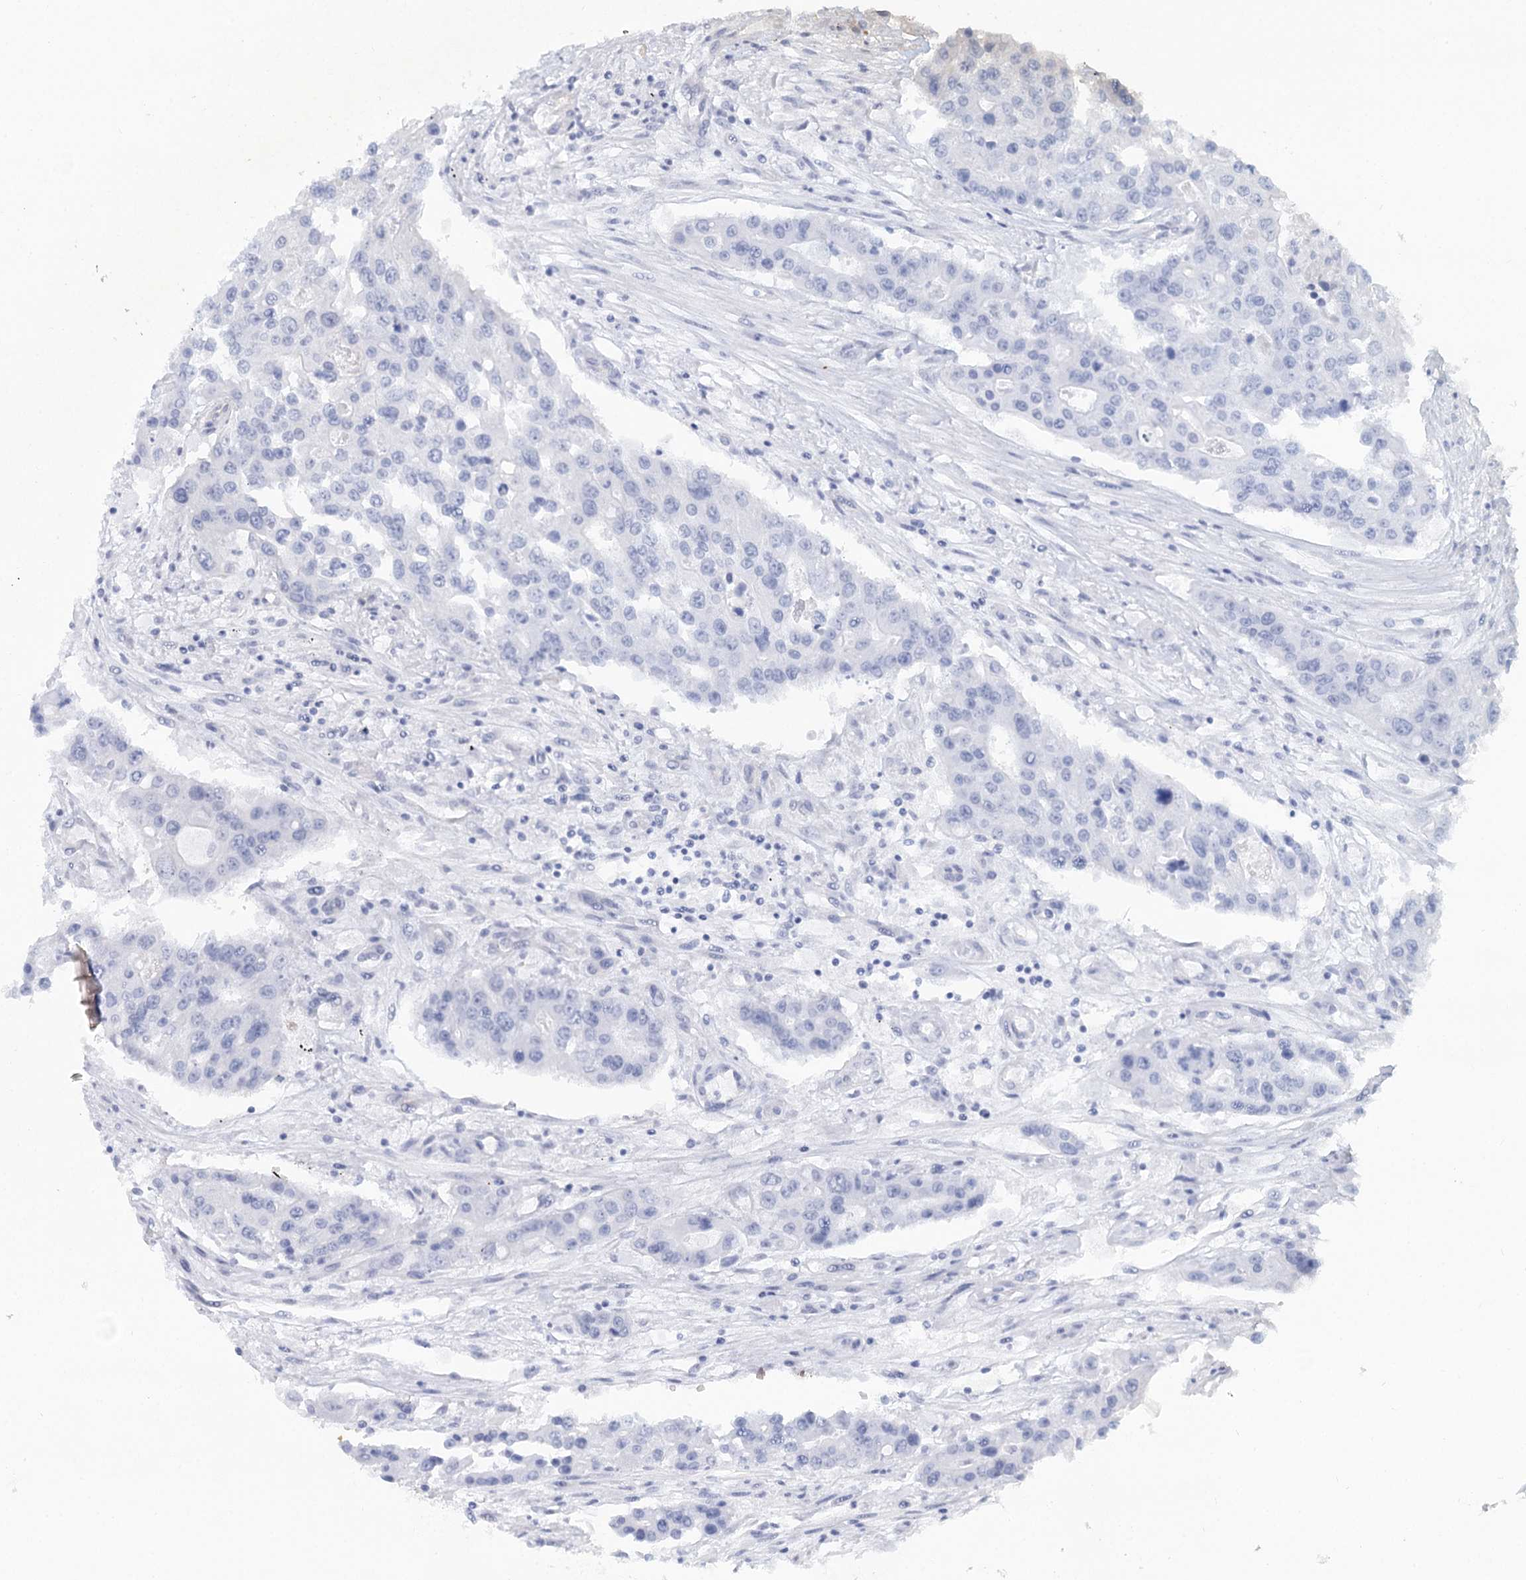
{"staining": {"intensity": "negative", "quantity": "none", "location": "none"}, "tissue": "colorectal cancer", "cell_type": "Tumor cells", "image_type": "cancer", "snomed": [{"axis": "morphology", "description": "Adenocarcinoma, NOS"}, {"axis": "topography", "description": "Colon"}], "caption": "DAB (3,3'-diaminobenzidine) immunohistochemical staining of human adenocarcinoma (colorectal) exhibits no significant positivity in tumor cells. (Brightfield microscopy of DAB IHC at high magnification).", "gene": "ZFYVE28", "patient": {"sex": "male", "age": 77}}